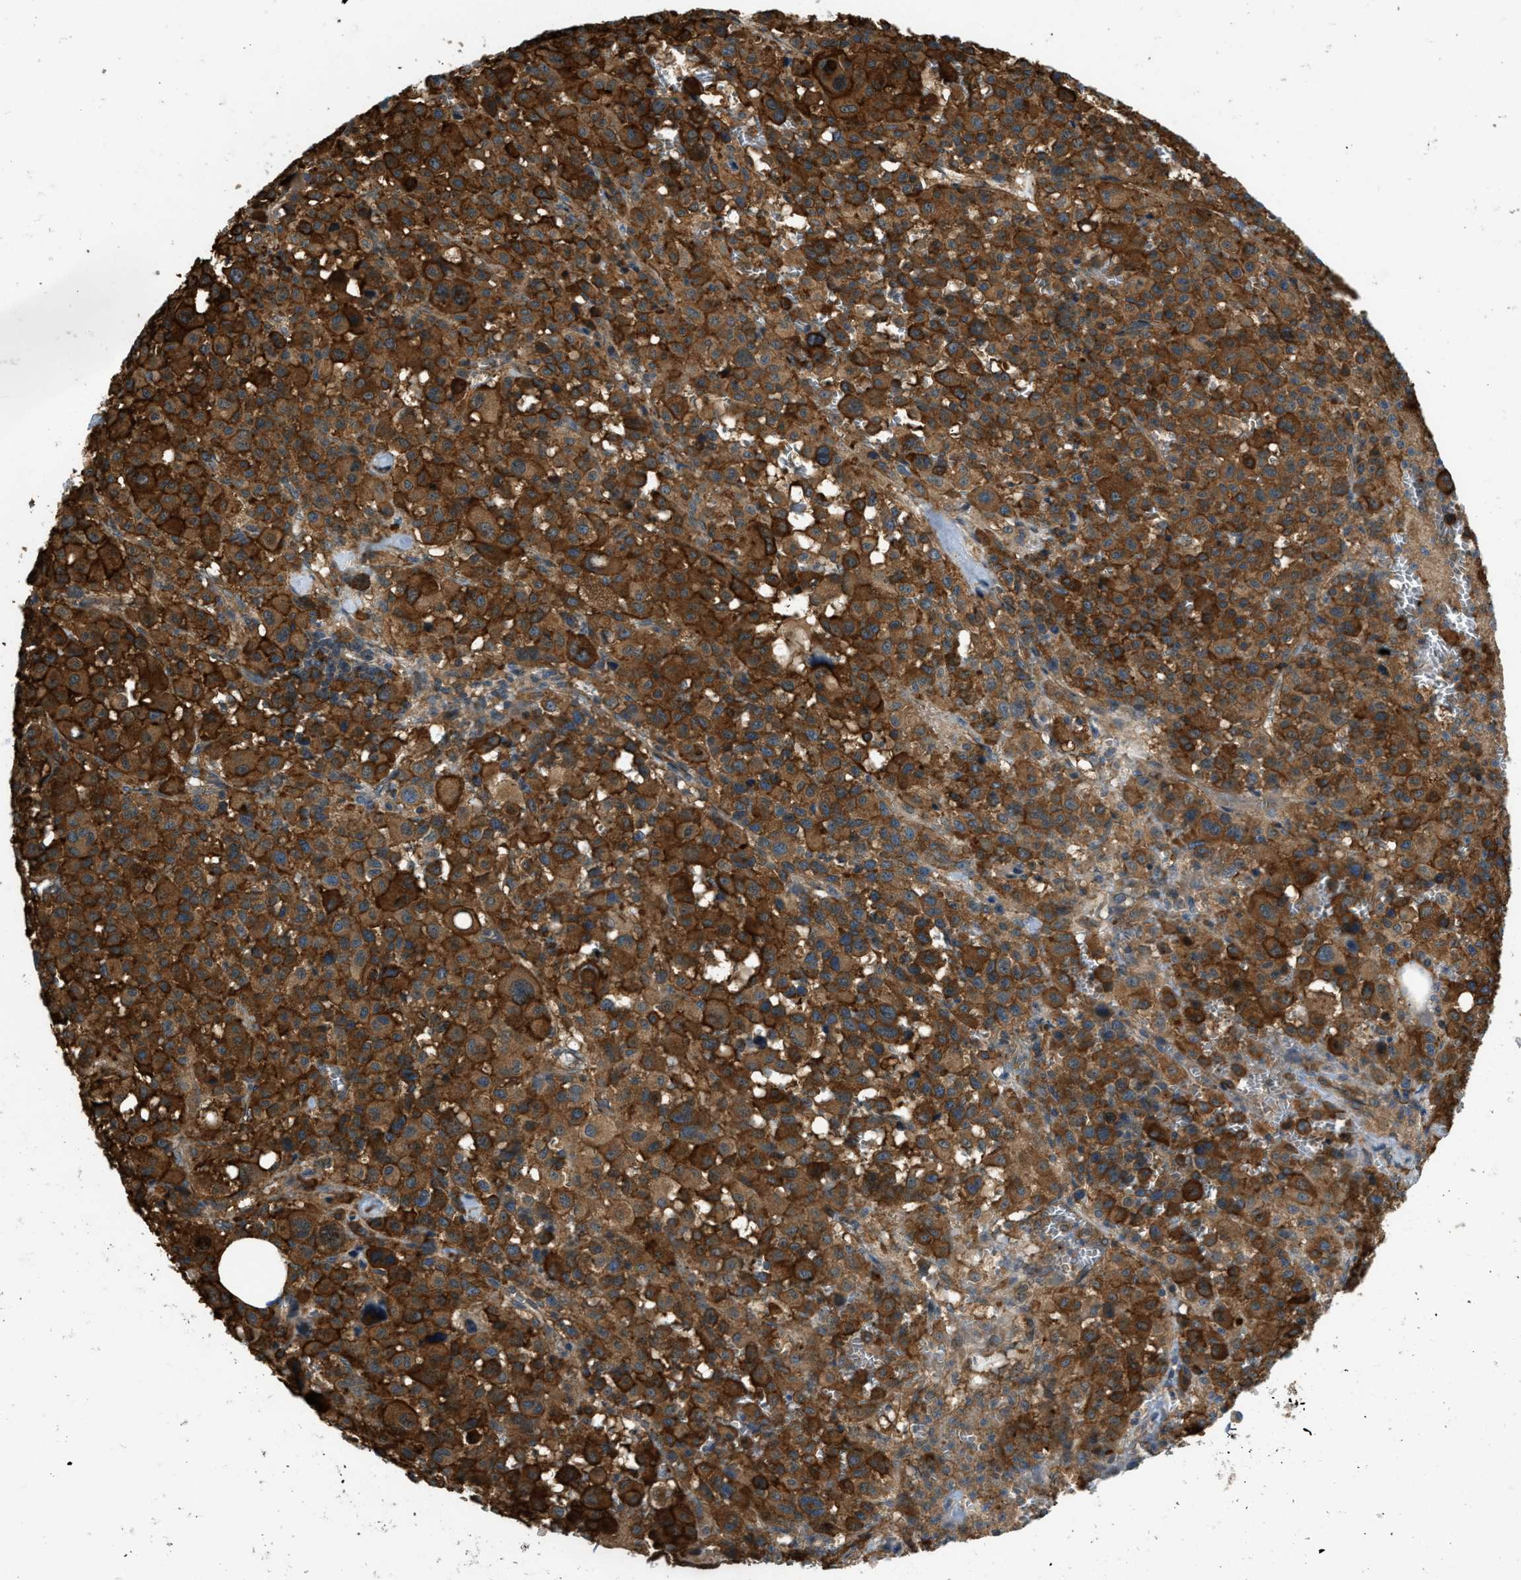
{"staining": {"intensity": "strong", "quantity": ">75%", "location": "cytoplasmic/membranous"}, "tissue": "melanoma", "cell_type": "Tumor cells", "image_type": "cancer", "snomed": [{"axis": "morphology", "description": "Malignant melanoma, Metastatic site"}, {"axis": "topography", "description": "Skin"}], "caption": "Protein expression analysis of malignant melanoma (metastatic site) demonstrates strong cytoplasmic/membranous expression in approximately >75% of tumor cells. (DAB (3,3'-diaminobenzidine) IHC with brightfield microscopy, high magnification).", "gene": "BAG4", "patient": {"sex": "female", "age": 74}}